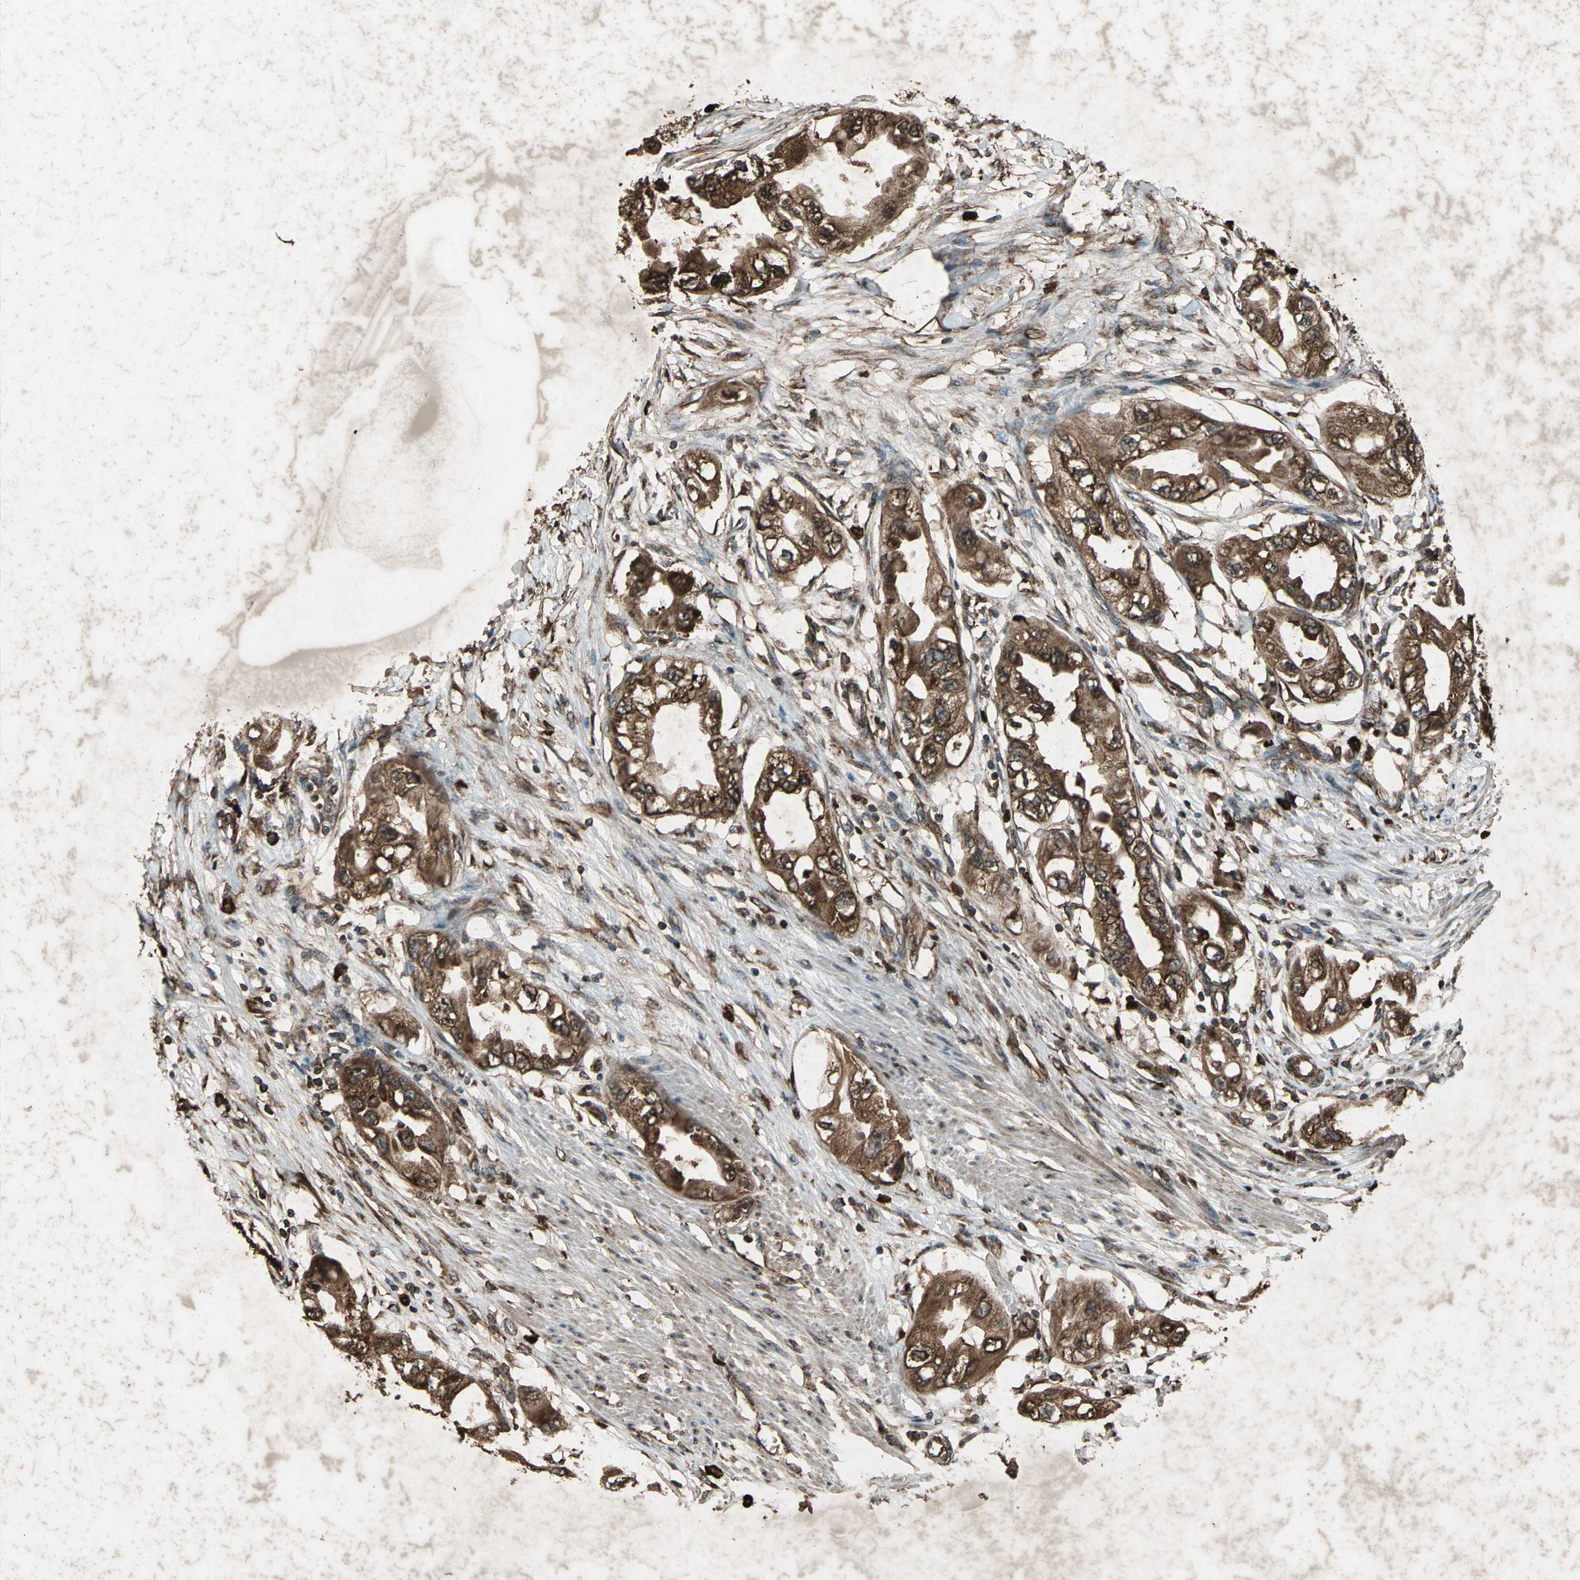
{"staining": {"intensity": "strong", "quantity": ">75%", "location": "cytoplasmic/membranous,nuclear"}, "tissue": "endometrial cancer", "cell_type": "Tumor cells", "image_type": "cancer", "snomed": [{"axis": "morphology", "description": "Adenocarcinoma, NOS"}, {"axis": "topography", "description": "Endometrium"}], "caption": "Endometrial cancer (adenocarcinoma) stained for a protein shows strong cytoplasmic/membranous and nuclear positivity in tumor cells.", "gene": "SEPTIN4", "patient": {"sex": "female", "age": 67}}